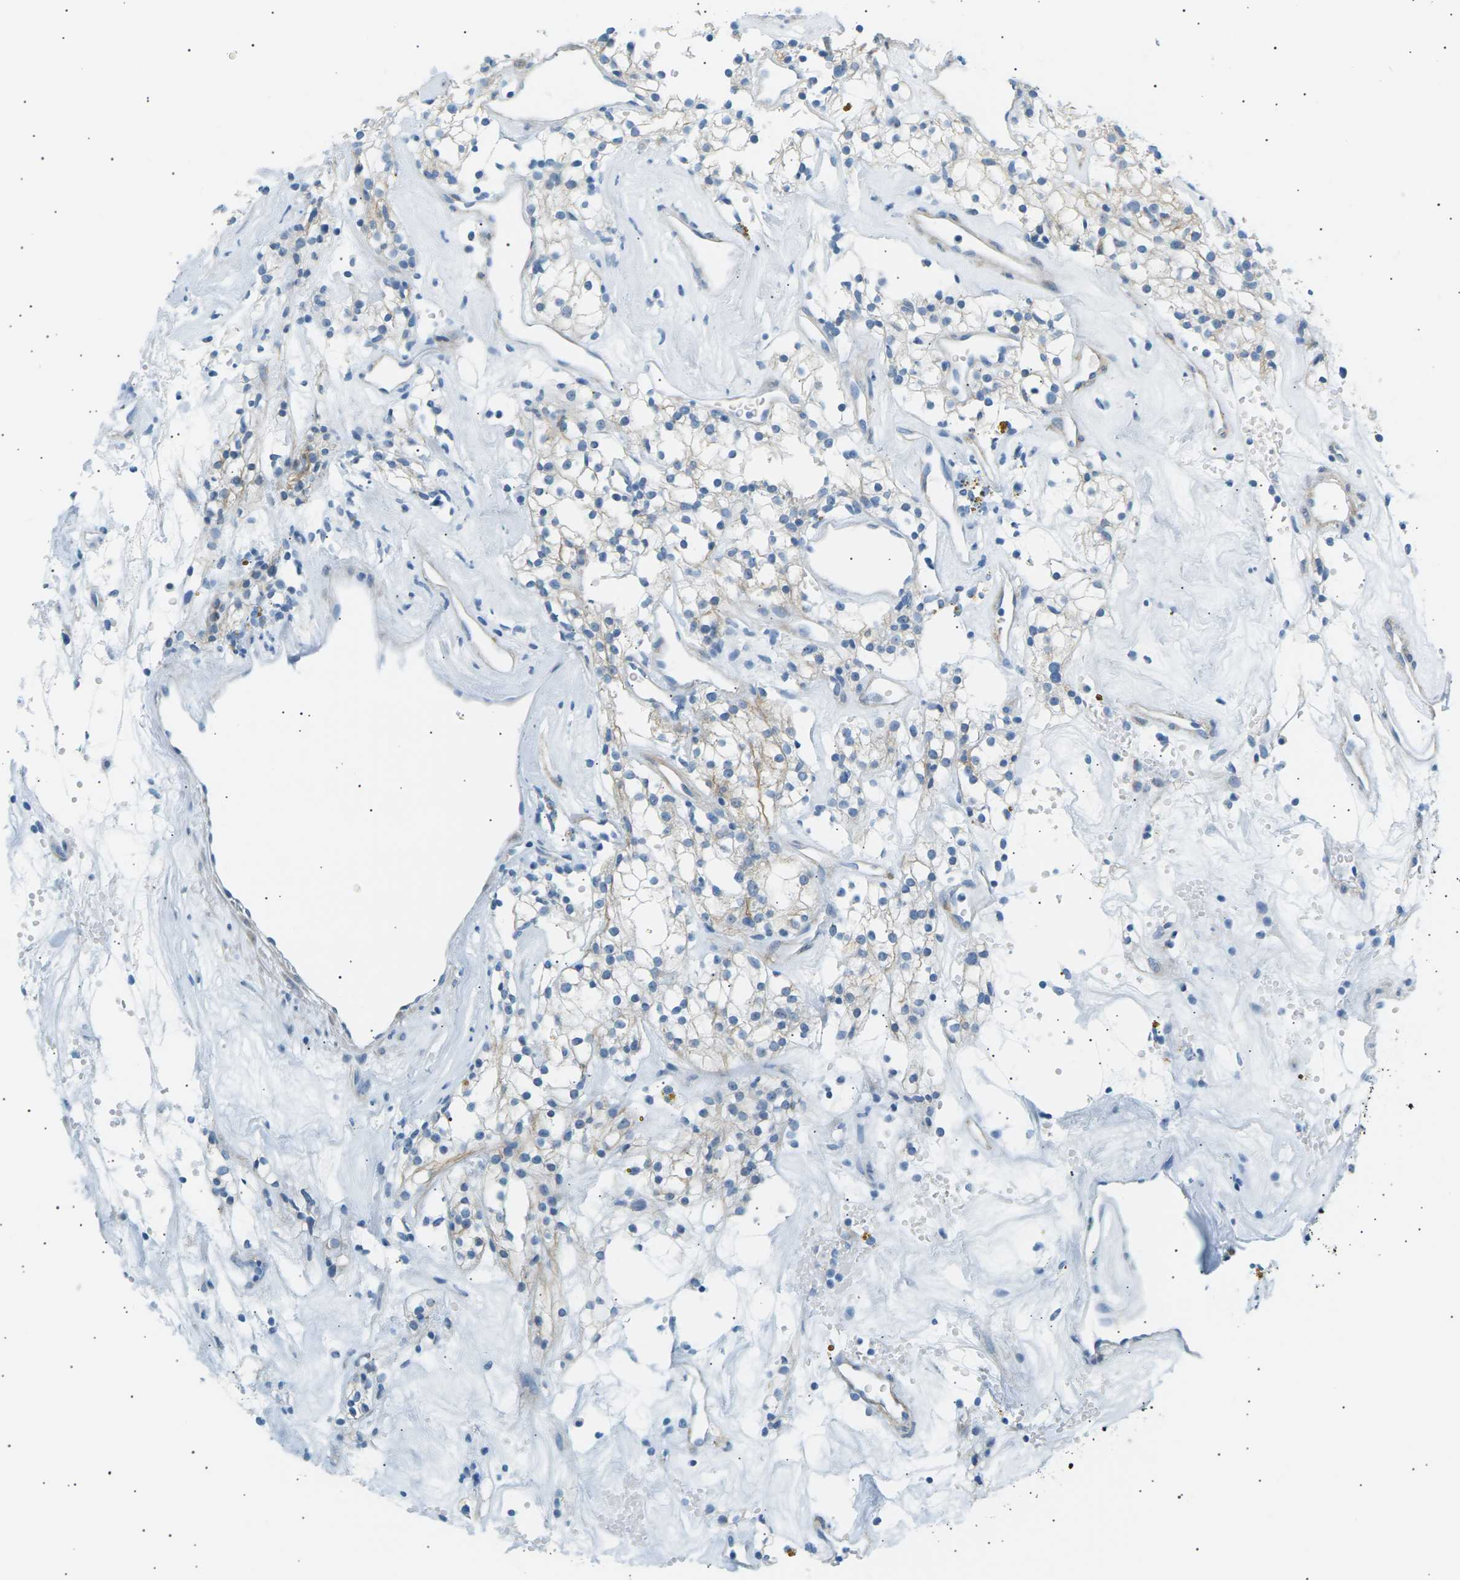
{"staining": {"intensity": "negative", "quantity": "none", "location": "none"}, "tissue": "renal cancer", "cell_type": "Tumor cells", "image_type": "cancer", "snomed": [{"axis": "morphology", "description": "Adenocarcinoma, NOS"}, {"axis": "topography", "description": "Kidney"}], "caption": "Immunohistochemistry of human renal cancer shows no staining in tumor cells.", "gene": "SEPTIN5", "patient": {"sex": "male", "age": 59}}